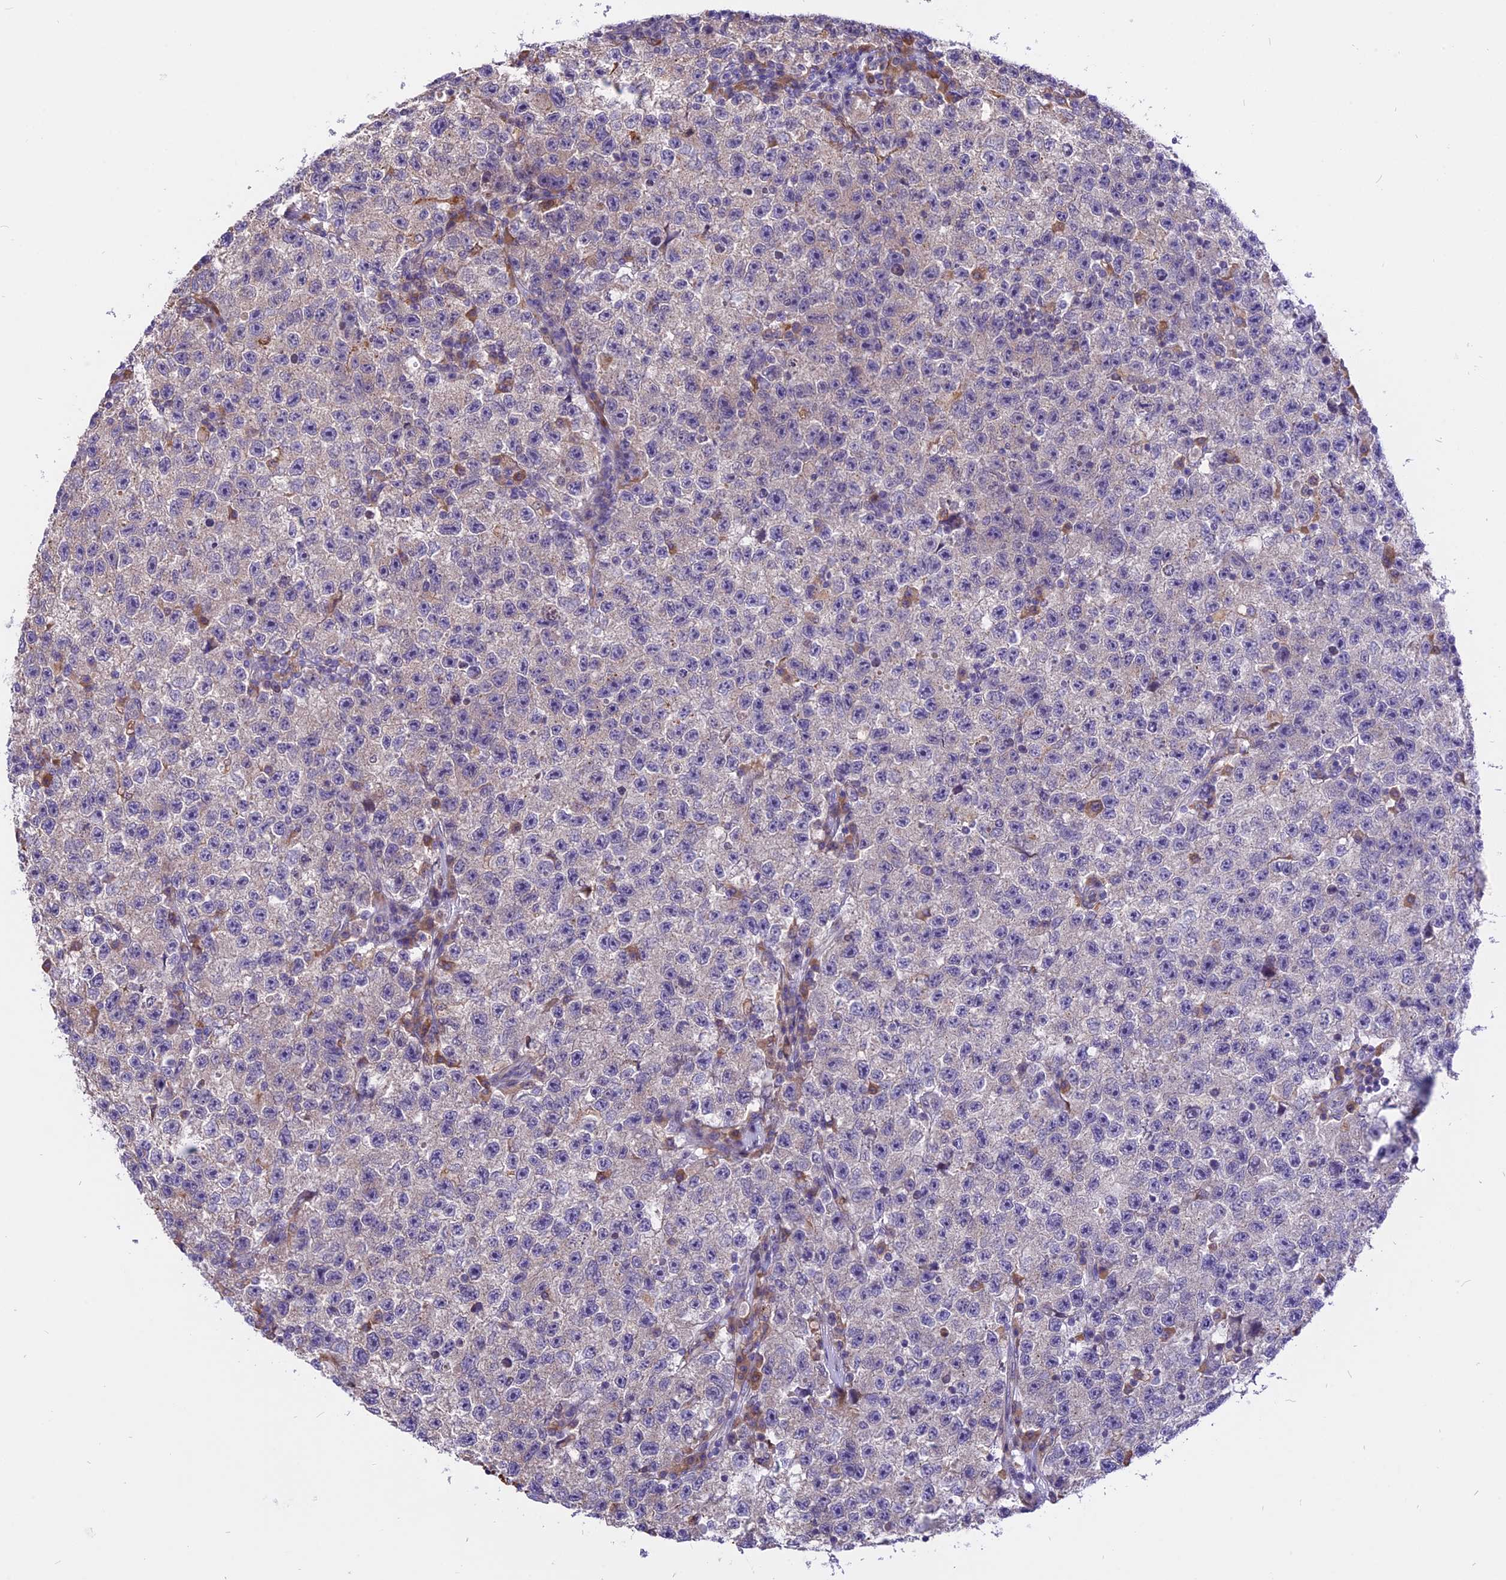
{"staining": {"intensity": "weak", "quantity": "<25%", "location": "cytoplasmic/membranous"}, "tissue": "testis cancer", "cell_type": "Tumor cells", "image_type": "cancer", "snomed": [{"axis": "morphology", "description": "Seminoma, NOS"}, {"axis": "topography", "description": "Testis"}], "caption": "This is an immunohistochemistry (IHC) photomicrograph of seminoma (testis). There is no staining in tumor cells.", "gene": "ARMCX6", "patient": {"sex": "male", "age": 22}}